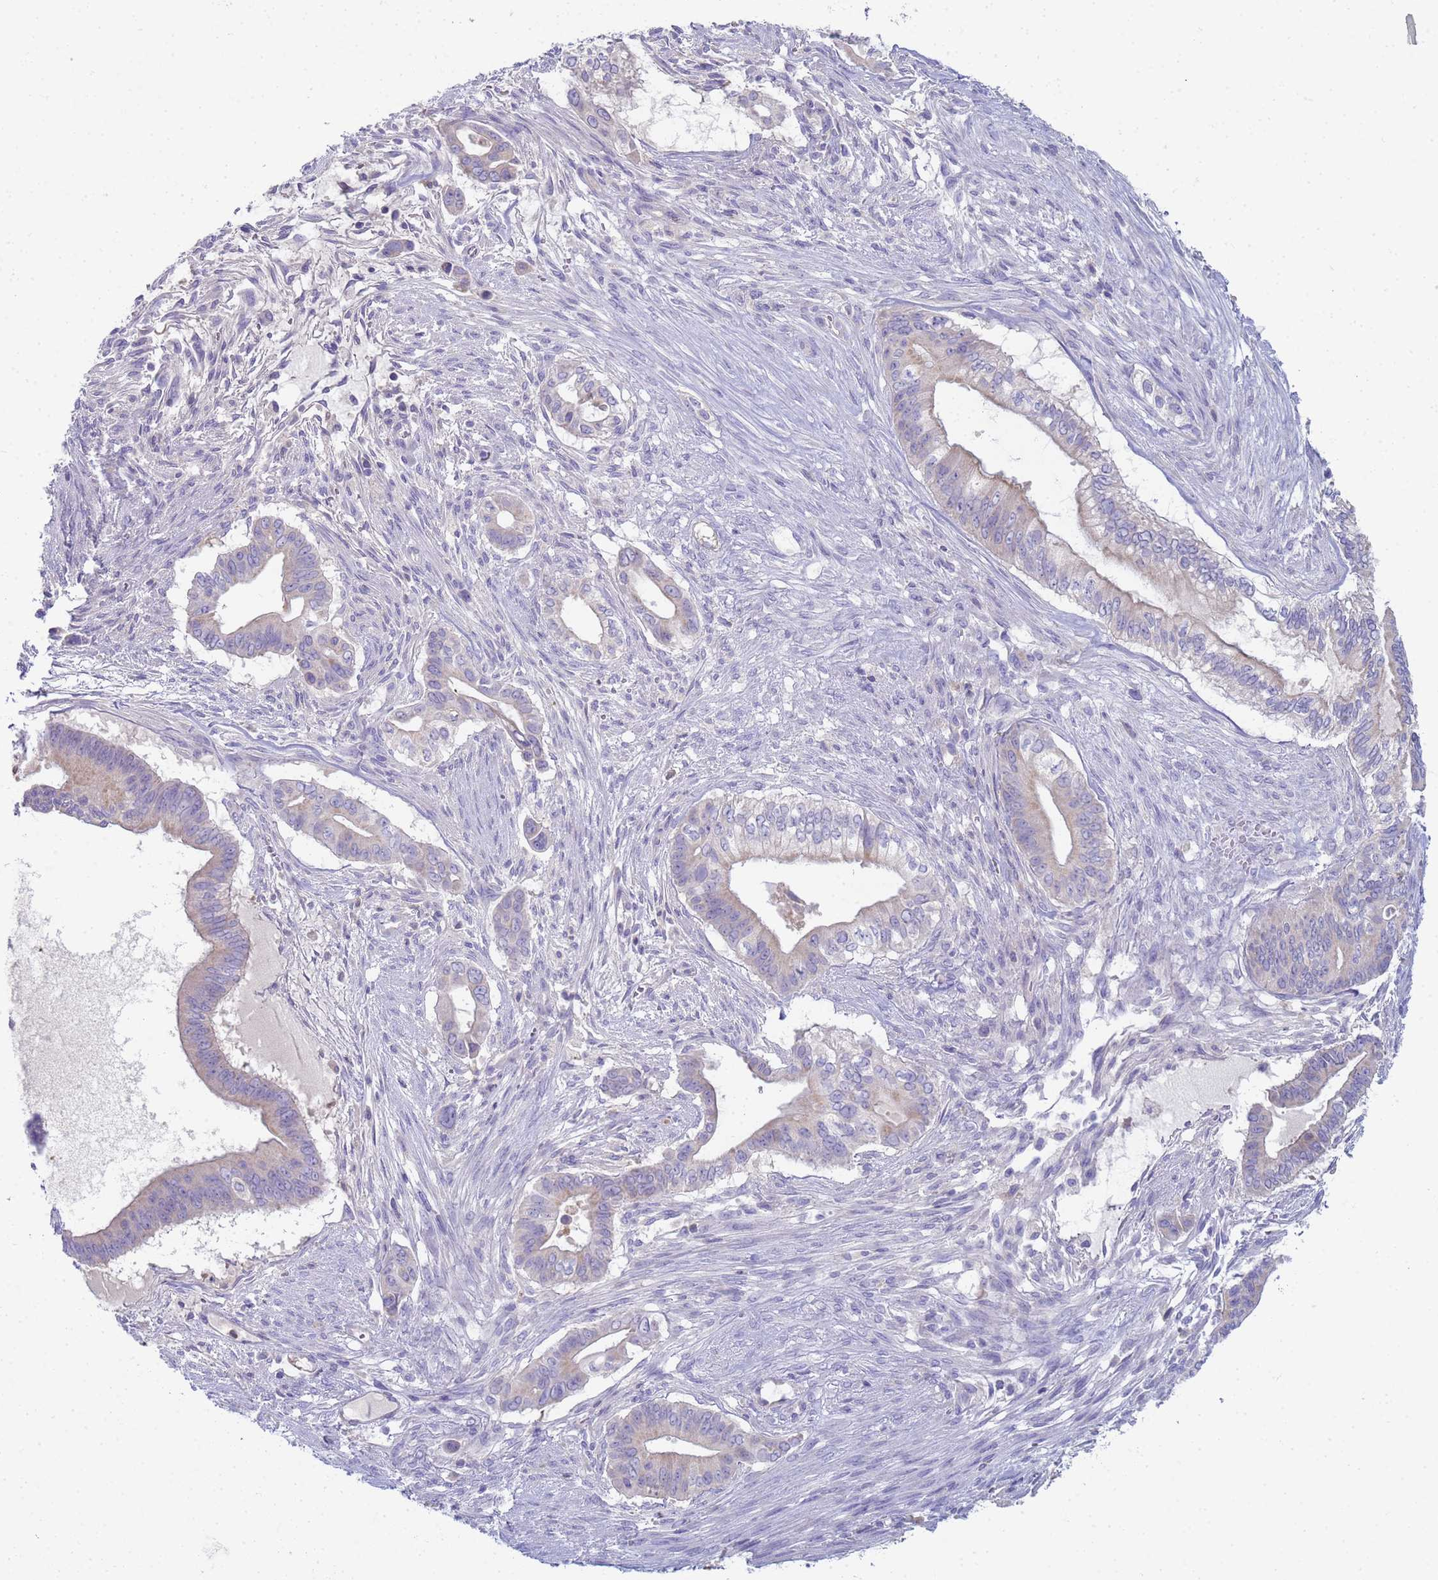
{"staining": {"intensity": "weak", "quantity": "<25%", "location": "cytoplasmic/membranous"}, "tissue": "pancreatic cancer", "cell_type": "Tumor cells", "image_type": "cancer", "snomed": [{"axis": "morphology", "description": "Adenocarcinoma, NOS"}, {"axis": "topography", "description": "Pancreas"}], "caption": "Immunohistochemical staining of human pancreatic cancer (adenocarcinoma) exhibits no significant expression in tumor cells. The staining was performed using DAB to visualize the protein expression in brown, while the nuclei were stained in blue with hematoxylin (Magnification: 20x).", "gene": "CR1", "patient": {"sex": "male", "age": 68}}